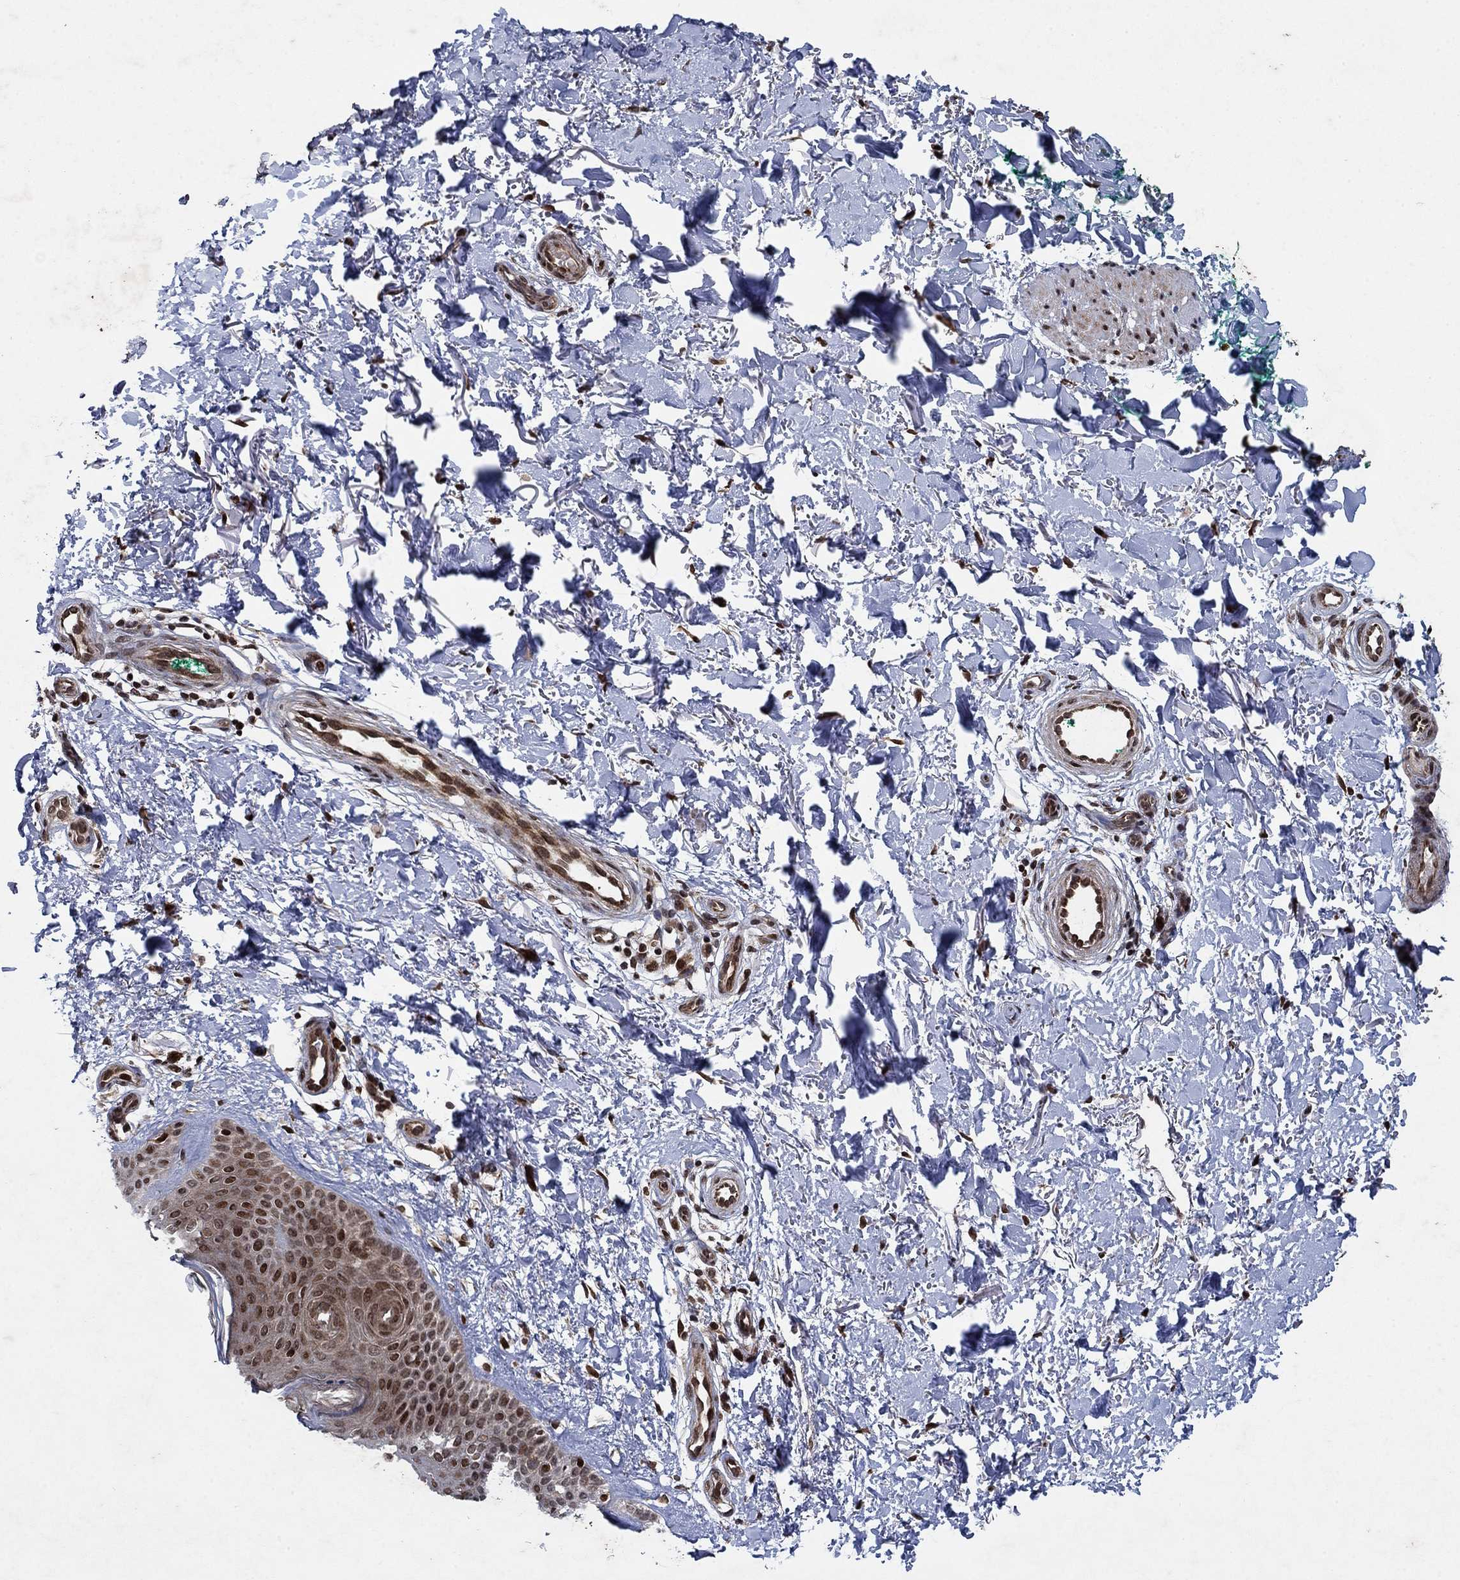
{"staining": {"intensity": "strong", "quantity": "25%-75%", "location": "nuclear"}, "tissue": "skin", "cell_type": "Fibroblasts", "image_type": "normal", "snomed": [{"axis": "morphology", "description": "Normal tissue, NOS"}, {"axis": "morphology", "description": "Inflammation, NOS"}, {"axis": "morphology", "description": "Fibrosis, NOS"}, {"axis": "topography", "description": "Skin"}], "caption": "Protein staining displays strong nuclear positivity in approximately 25%-75% of fibroblasts in benign skin. (brown staining indicates protein expression, while blue staining denotes nuclei).", "gene": "PRICKLE4", "patient": {"sex": "male", "age": 71}}